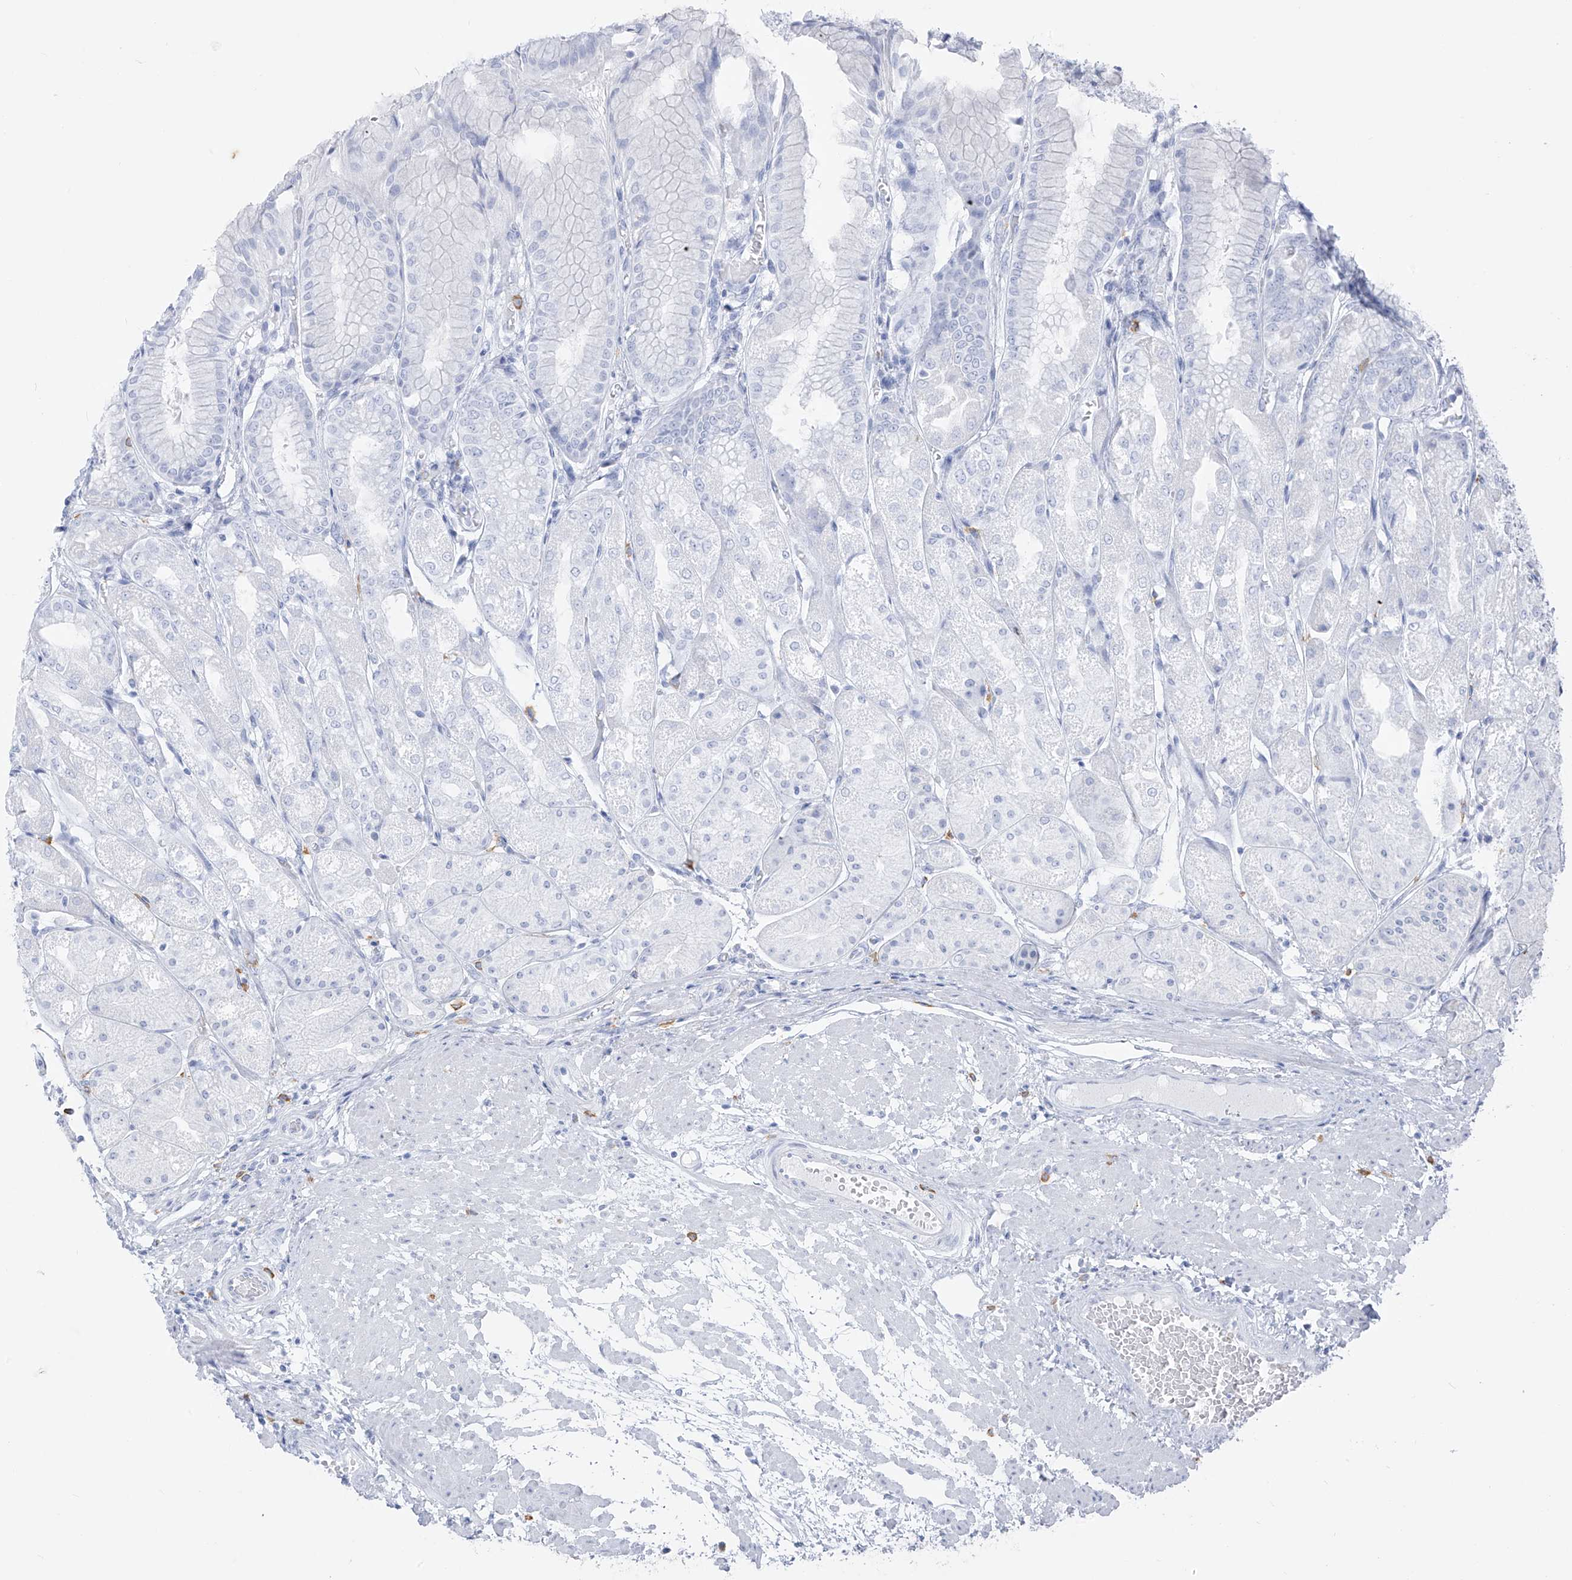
{"staining": {"intensity": "negative", "quantity": "none", "location": "none"}, "tissue": "stomach", "cell_type": "Glandular cells", "image_type": "normal", "snomed": [{"axis": "morphology", "description": "Normal tissue, NOS"}, {"axis": "topography", "description": "Stomach, upper"}], "caption": "DAB (3,3'-diaminobenzidine) immunohistochemical staining of normal stomach demonstrates no significant positivity in glandular cells.", "gene": "CX3CR1", "patient": {"sex": "male", "age": 72}}